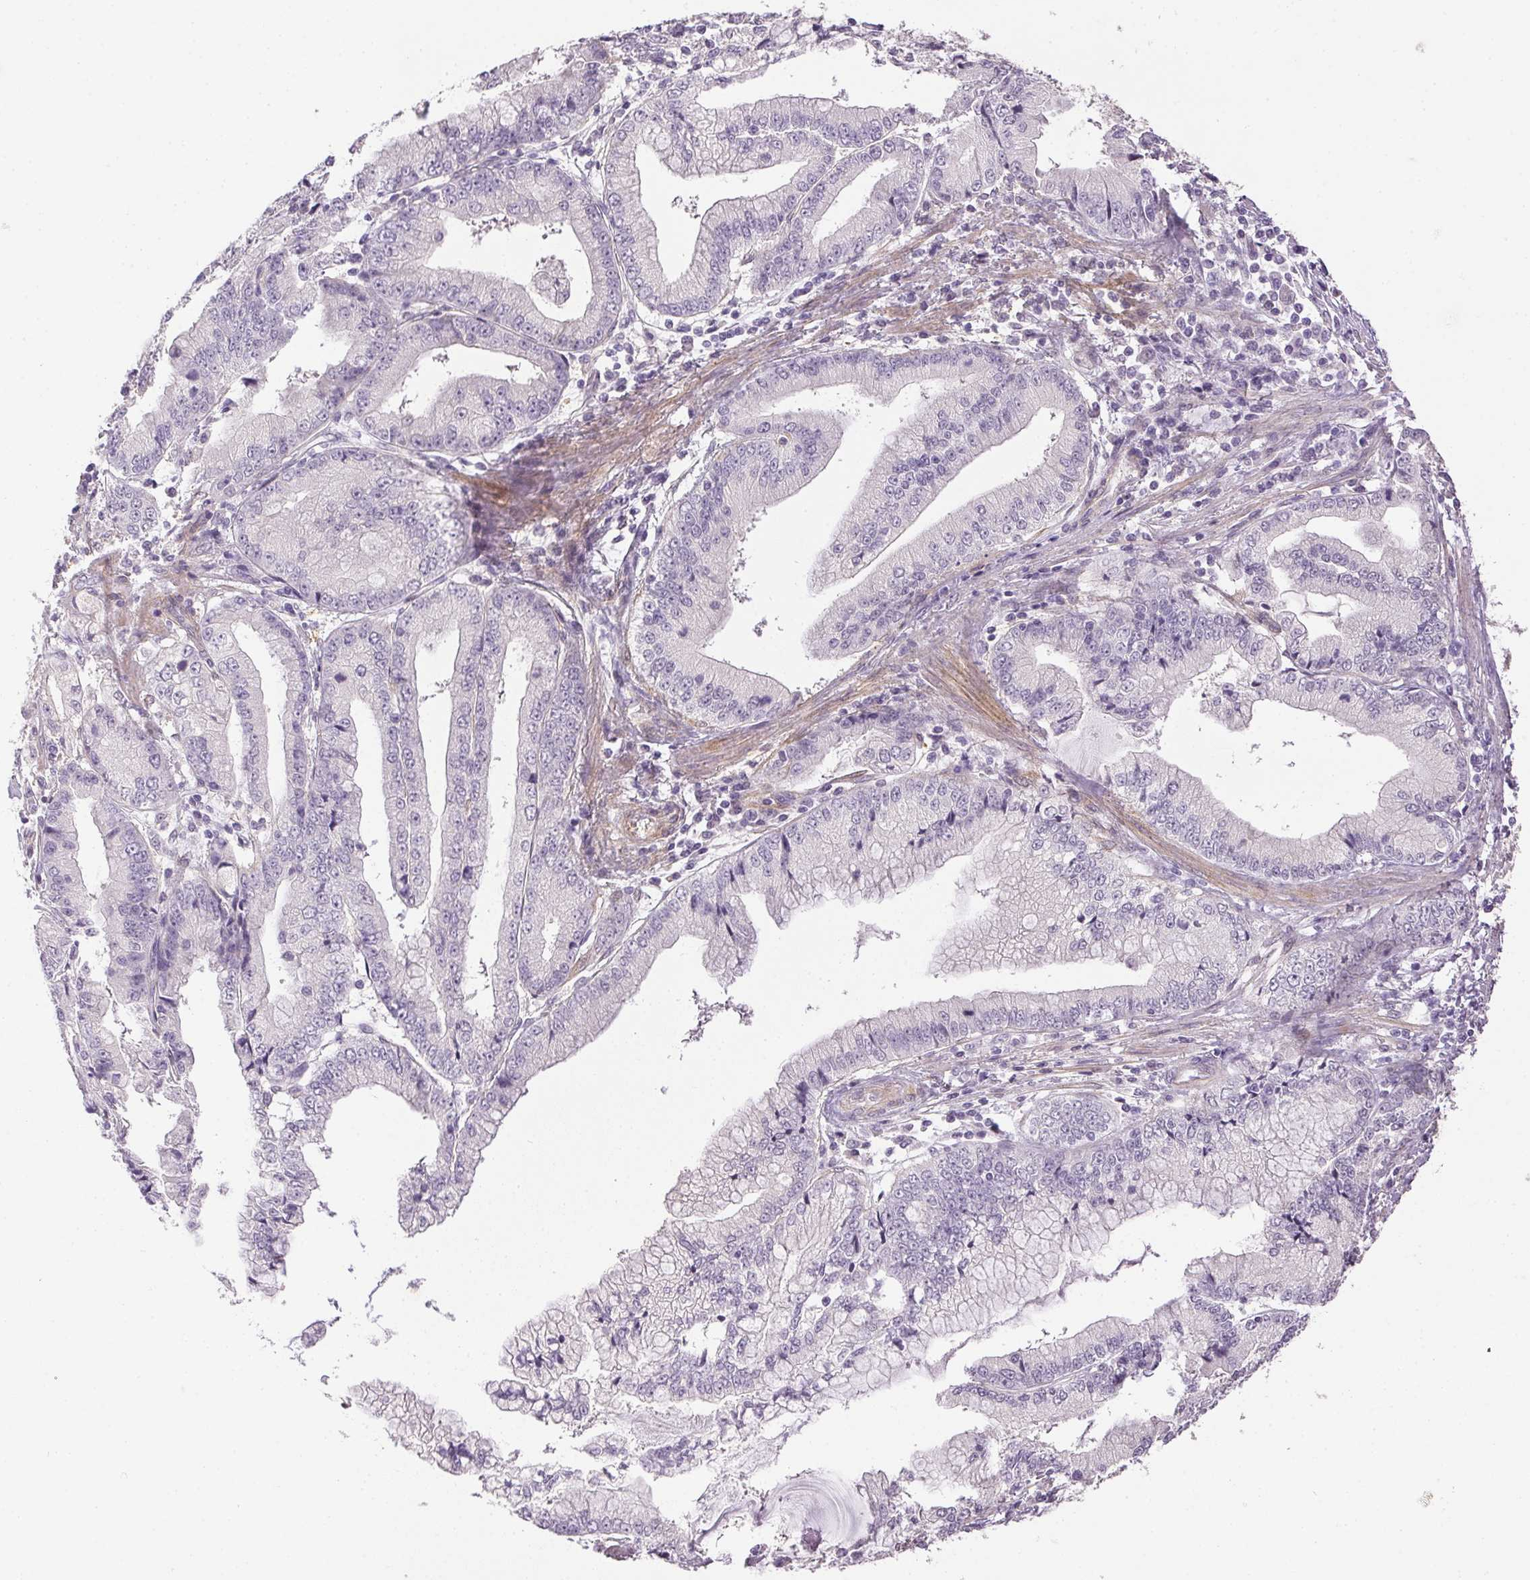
{"staining": {"intensity": "negative", "quantity": "none", "location": "none"}, "tissue": "stomach cancer", "cell_type": "Tumor cells", "image_type": "cancer", "snomed": [{"axis": "morphology", "description": "Adenocarcinoma, NOS"}, {"axis": "topography", "description": "Stomach, upper"}], "caption": "Protein analysis of adenocarcinoma (stomach) reveals no significant positivity in tumor cells.", "gene": "PRL", "patient": {"sex": "female", "age": 74}}